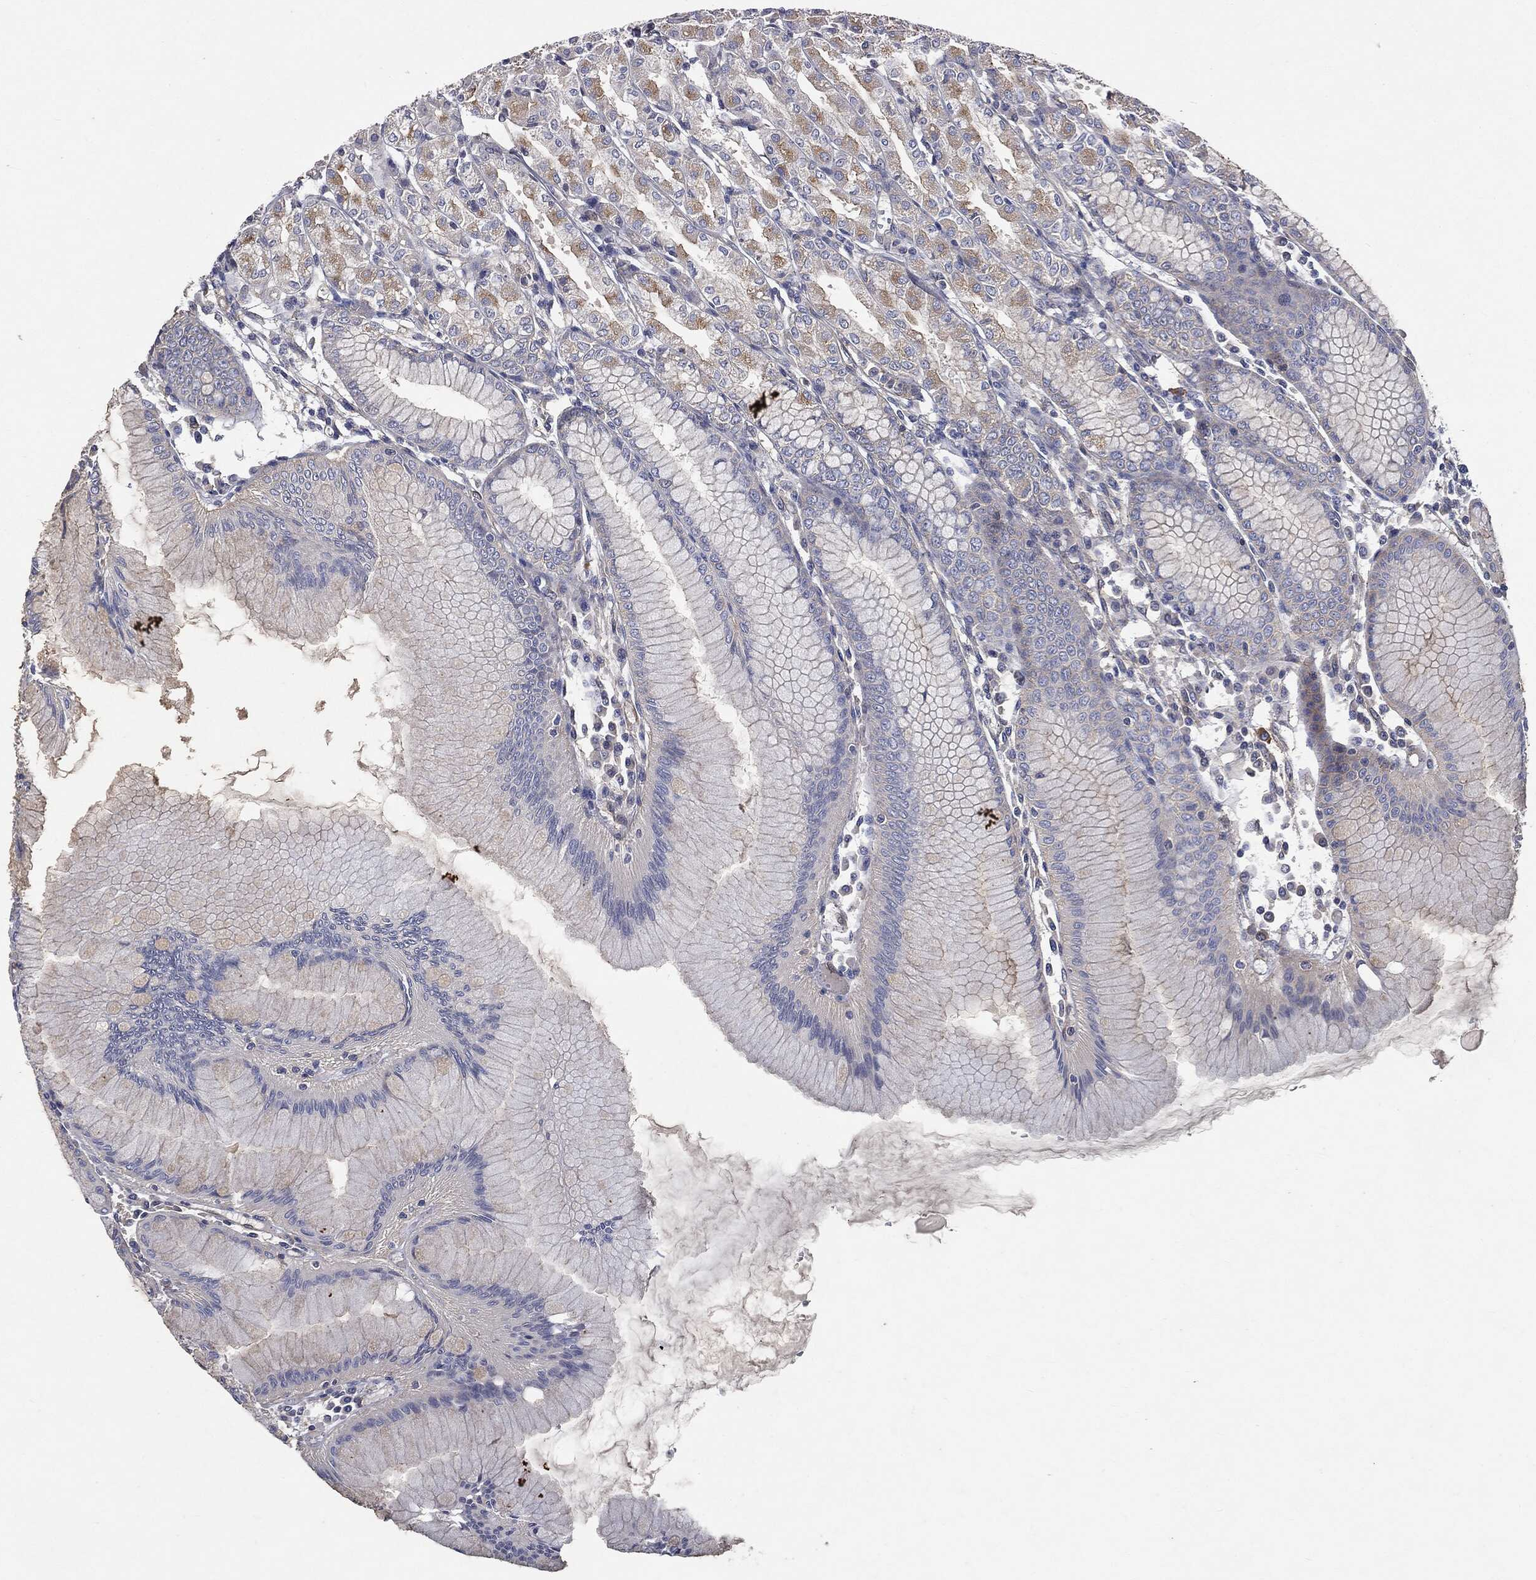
{"staining": {"intensity": "strong", "quantity": "<25%", "location": "cytoplasmic/membranous"}, "tissue": "stomach", "cell_type": "Glandular cells", "image_type": "normal", "snomed": [{"axis": "morphology", "description": "Normal tissue, NOS"}, {"axis": "topography", "description": "Stomach"}], "caption": "A micrograph showing strong cytoplasmic/membranous expression in approximately <25% of glandular cells in benign stomach, as visualized by brown immunohistochemical staining.", "gene": "EPS15L1", "patient": {"sex": "female", "age": 57}}